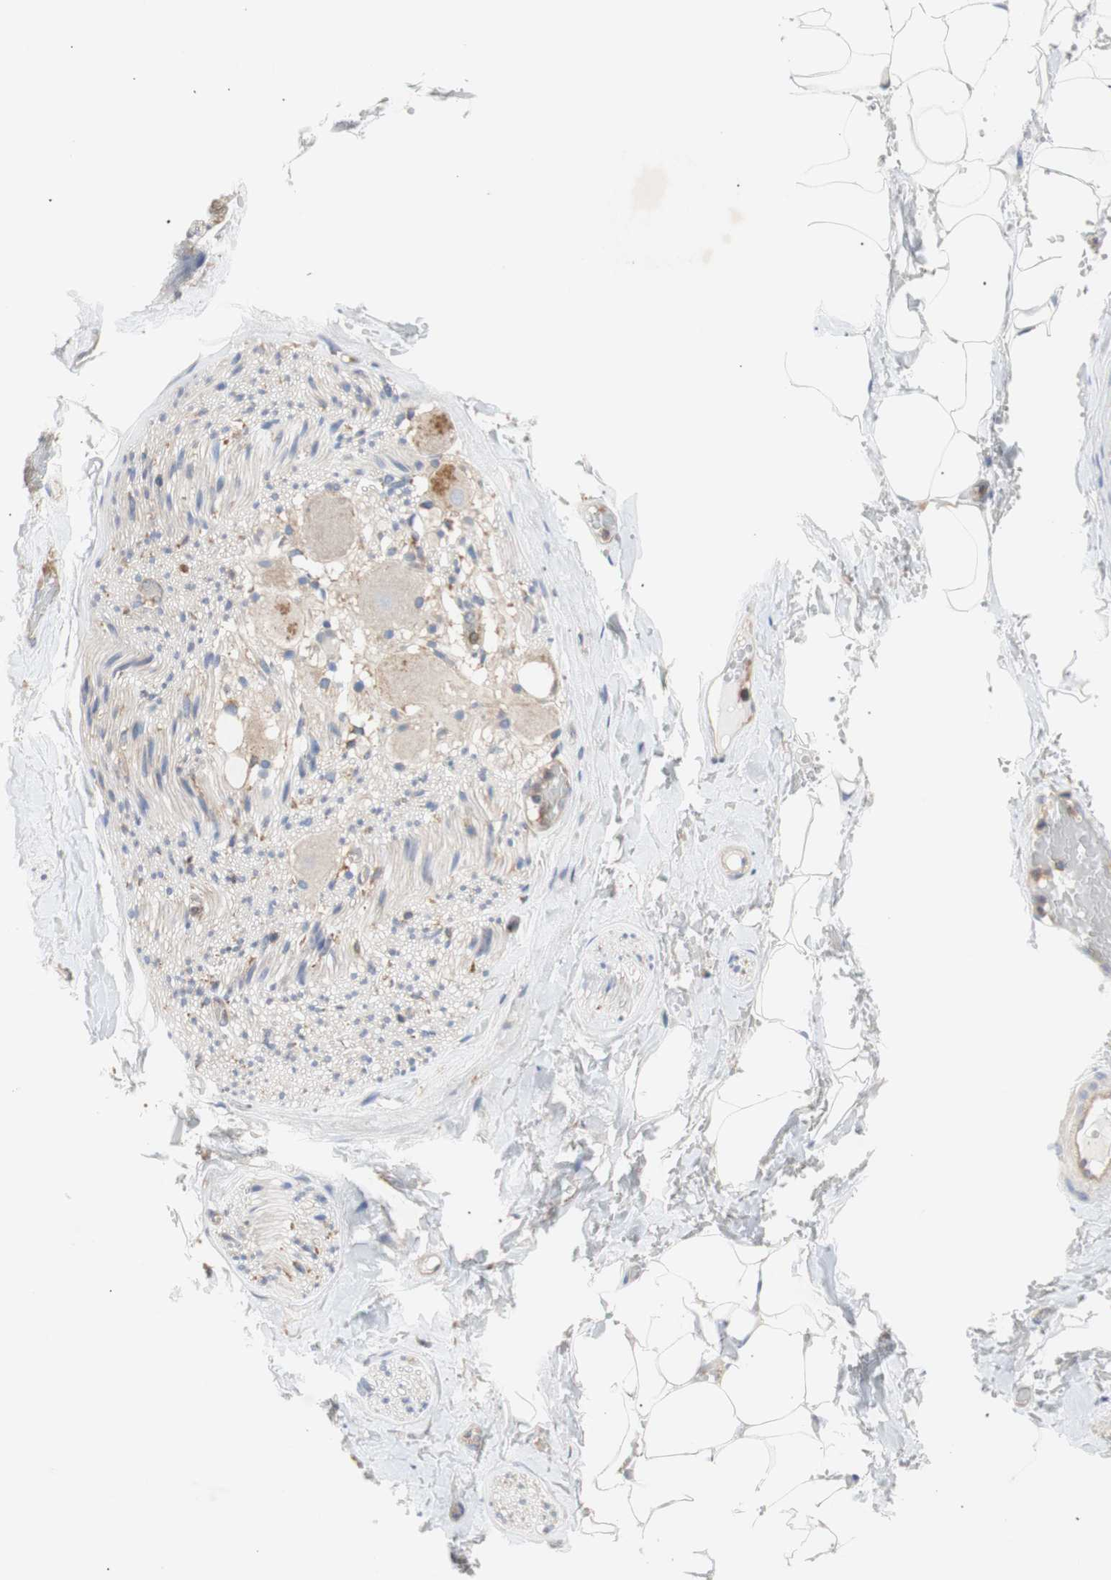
{"staining": {"intensity": "negative", "quantity": "none", "location": "none"}, "tissue": "adipose tissue", "cell_type": "Adipocytes", "image_type": "normal", "snomed": [{"axis": "morphology", "description": "Normal tissue, NOS"}, {"axis": "topography", "description": "Peripheral nerve tissue"}], "caption": "Adipocytes are negative for protein expression in benign human adipose tissue. (DAB (3,3'-diaminobenzidine) immunohistochemistry (IHC) with hematoxylin counter stain).", "gene": "IKBKG", "patient": {"sex": "male", "age": 70}}